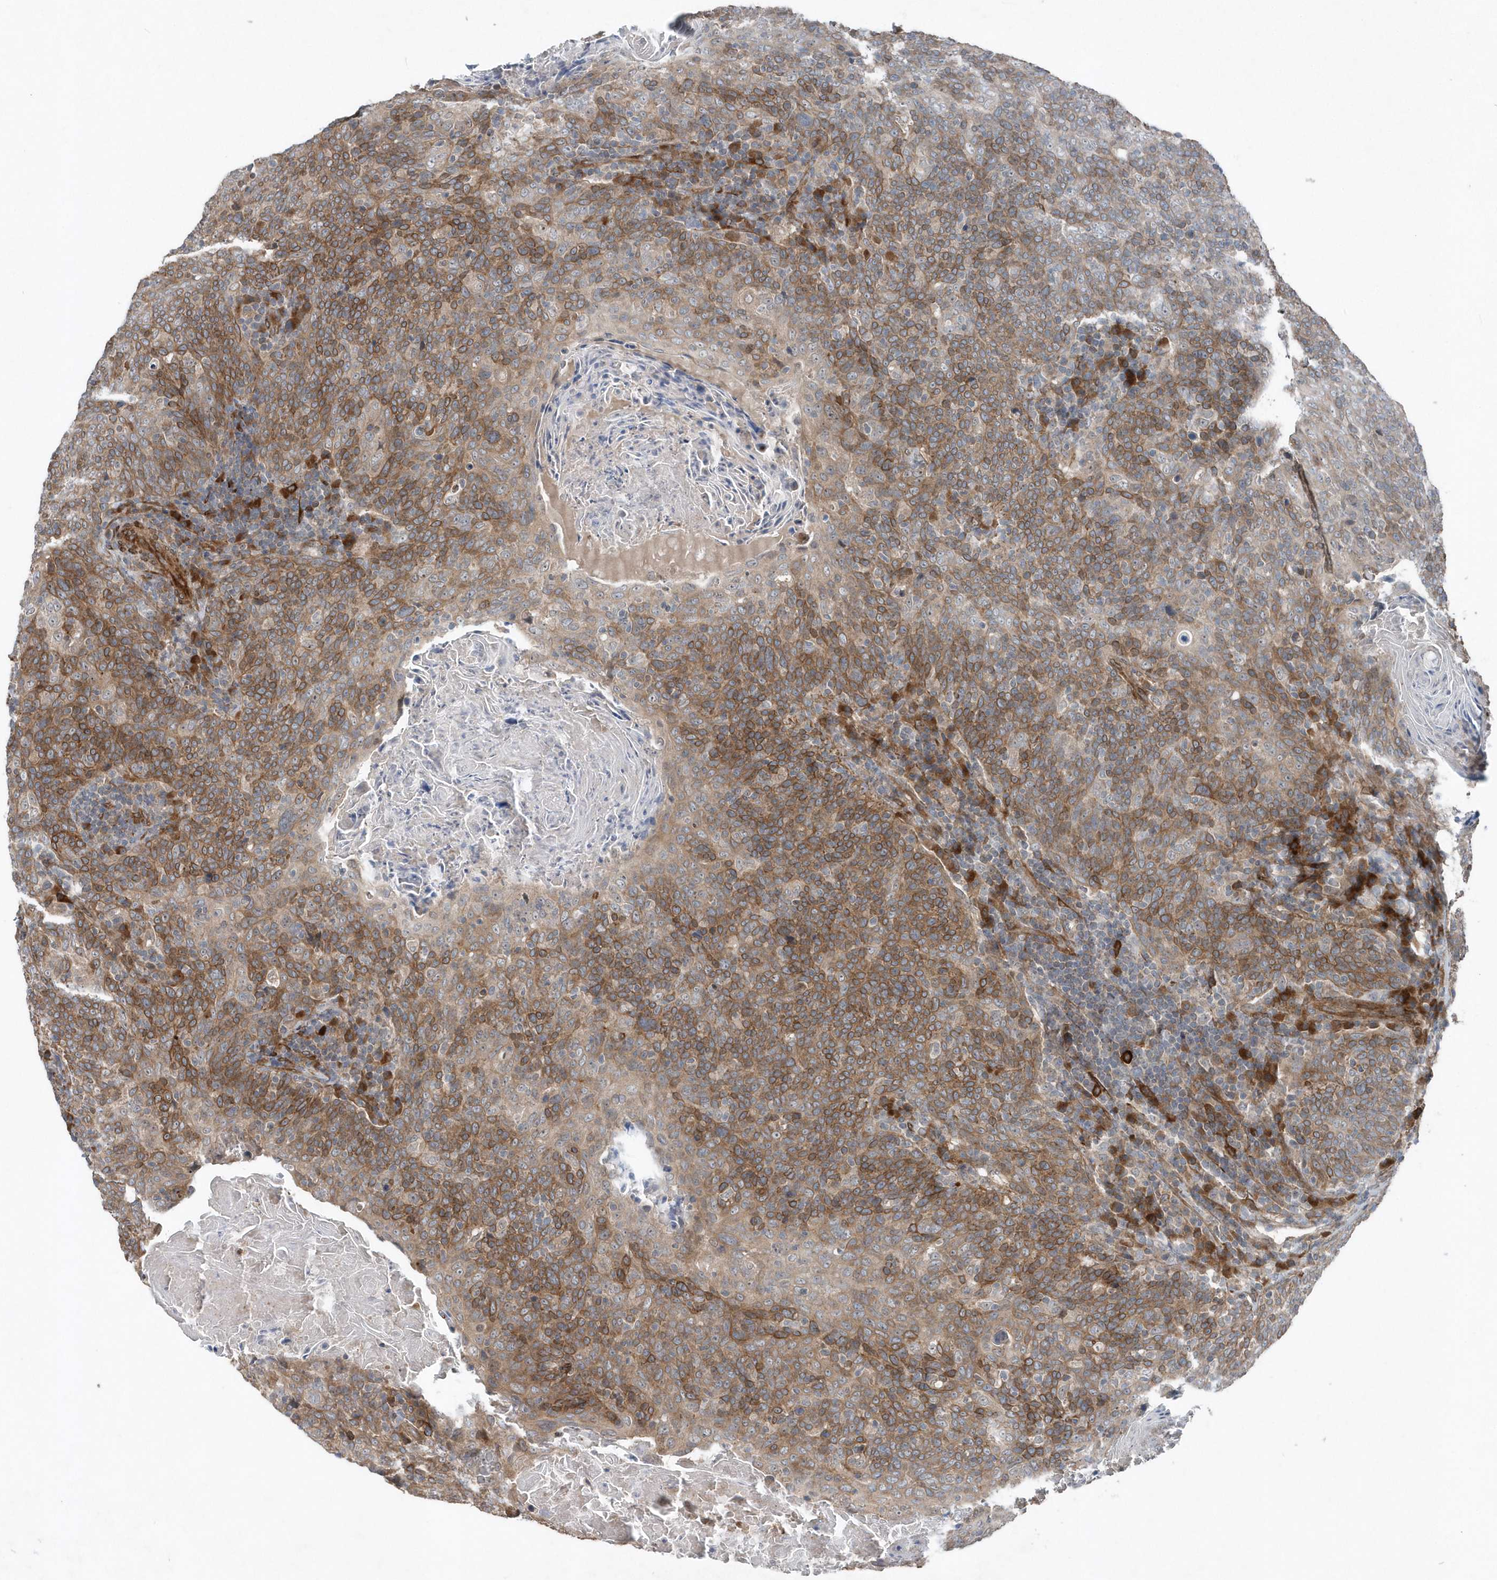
{"staining": {"intensity": "moderate", "quantity": ">75%", "location": "cytoplasmic/membranous"}, "tissue": "head and neck cancer", "cell_type": "Tumor cells", "image_type": "cancer", "snomed": [{"axis": "morphology", "description": "Squamous cell carcinoma, NOS"}, {"axis": "morphology", "description": "Squamous cell carcinoma, metastatic, NOS"}, {"axis": "topography", "description": "Lymph node"}, {"axis": "topography", "description": "Head-Neck"}], "caption": "An image of head and neck metastatic squamous cell carcinoma stained for a protein reveals moderate cytoplasmic/membranous brown staining in tumor cells. The protein of interest is shown in brown color, while the nuclei are stained blue.", "gene": "MCC", "patient": {"sex": "male", "age": 62}}